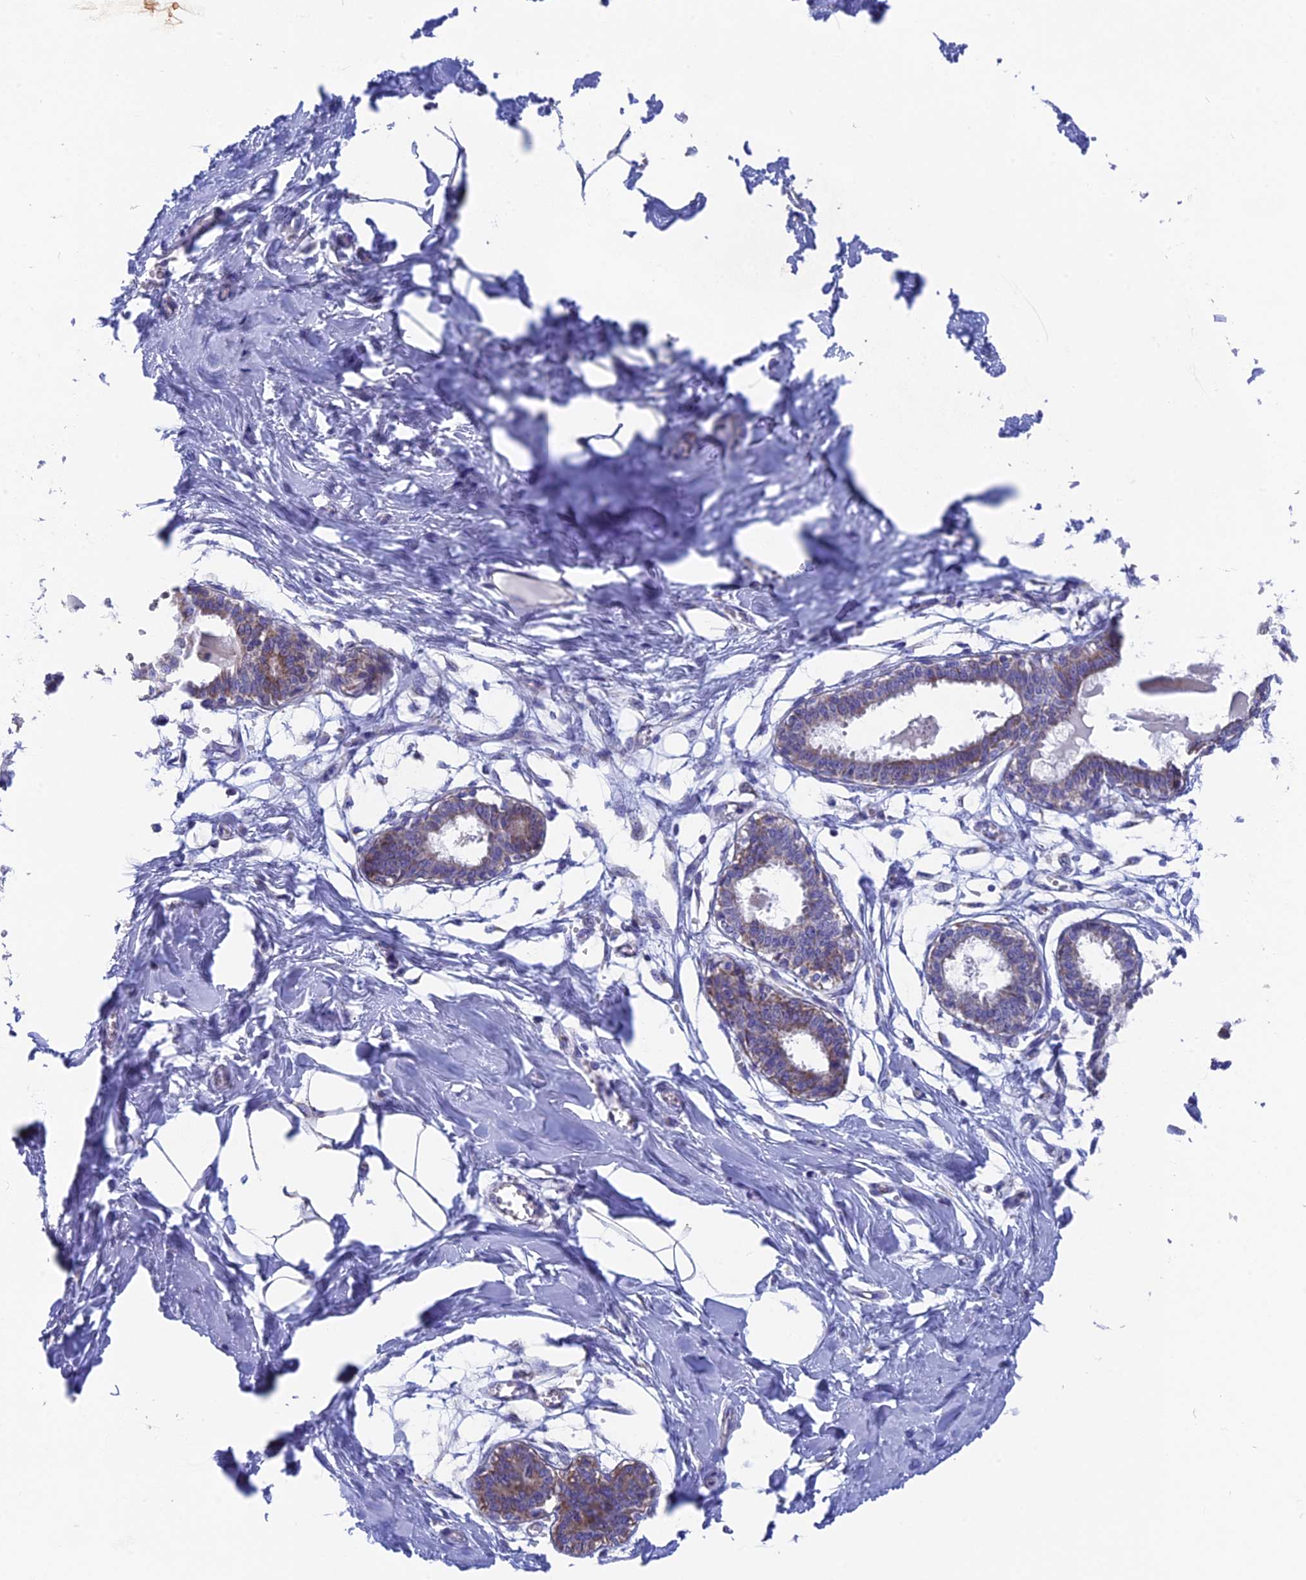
{"staining": {"intensity": "negative", "quantity": "none", "location": "none"}, "tissue": "breast", "cell_type": "Adipocytes", "image_type": "normal", "snomed": [{"axis": "morphology", "description": "Normal tissue, NOS"}, {"axis": "topography", "description": "Breast"}], "caption": "This histopathology image is of benign breast stained with IHC to label a protein in brown with the nuclei are counter-stained blue. There is no positivity in adipocytes. (DAB IHC visualized using brightfield microscopy, high magnification).", "gene": "AK4P3", "patient": {"sex": "female", "age": 27}}